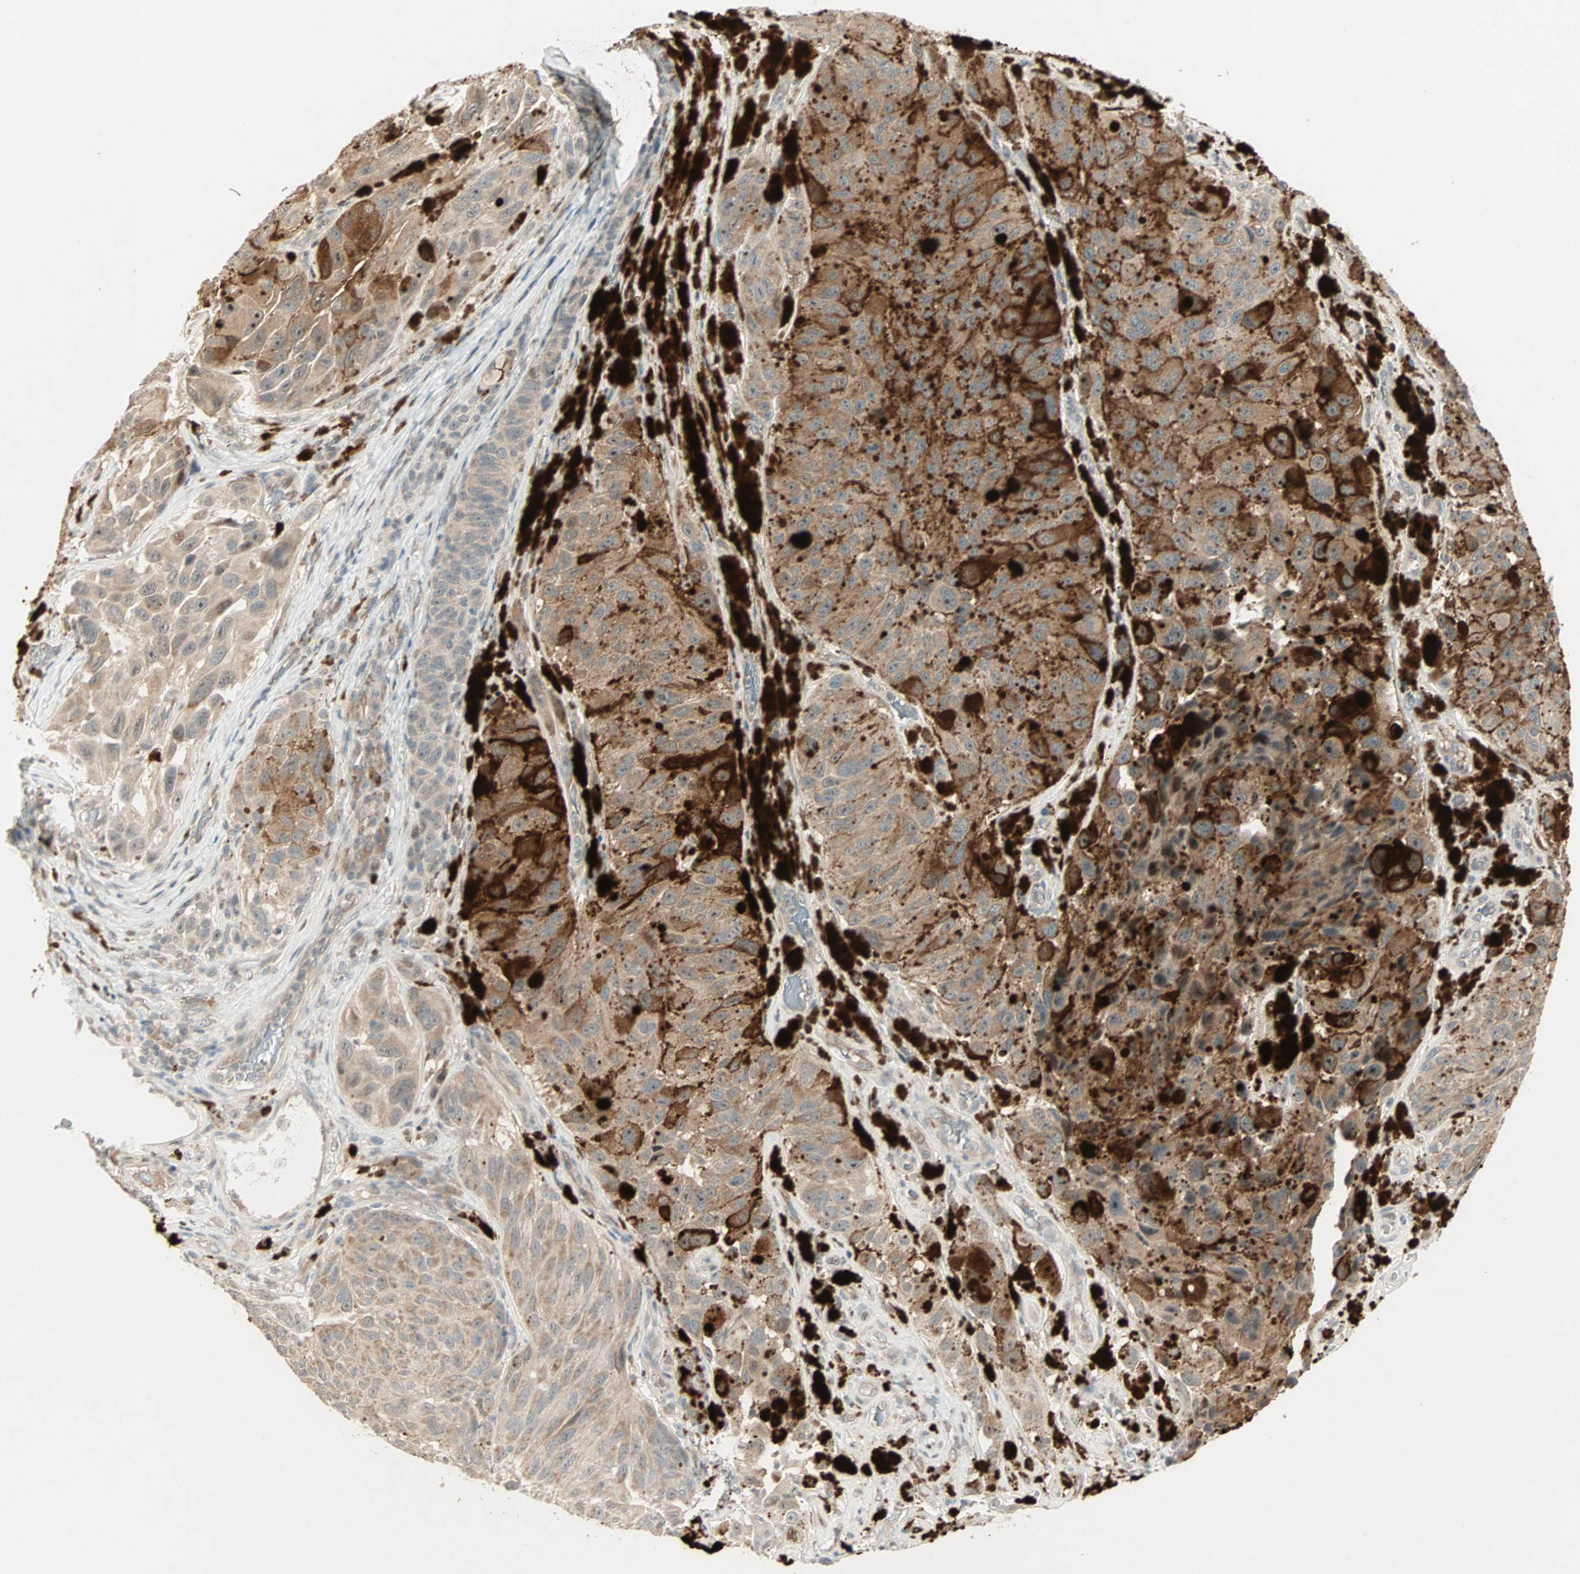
{"staining": {"intensity": "moderate", "quantity": ">75%", "location": "cytoplasmic/membranous"}, "tissue": "melanoma", "cell_type": "Tumor cells", "image_type": "cancer", "snomed": [{"axis": "morphology", "description": "Malignant melanoma, NOS"}, {"axis": "topography", "description": "Skin"}], "caption": "The histopathology image displays immunohistochemical staining of malignant melanoma. There is moderate cytoplasmic/membranous positivity is identified in about >75% of tumor cells.", "gene": "ACSL5", "patient": {"sex": "female", "age": 73}}